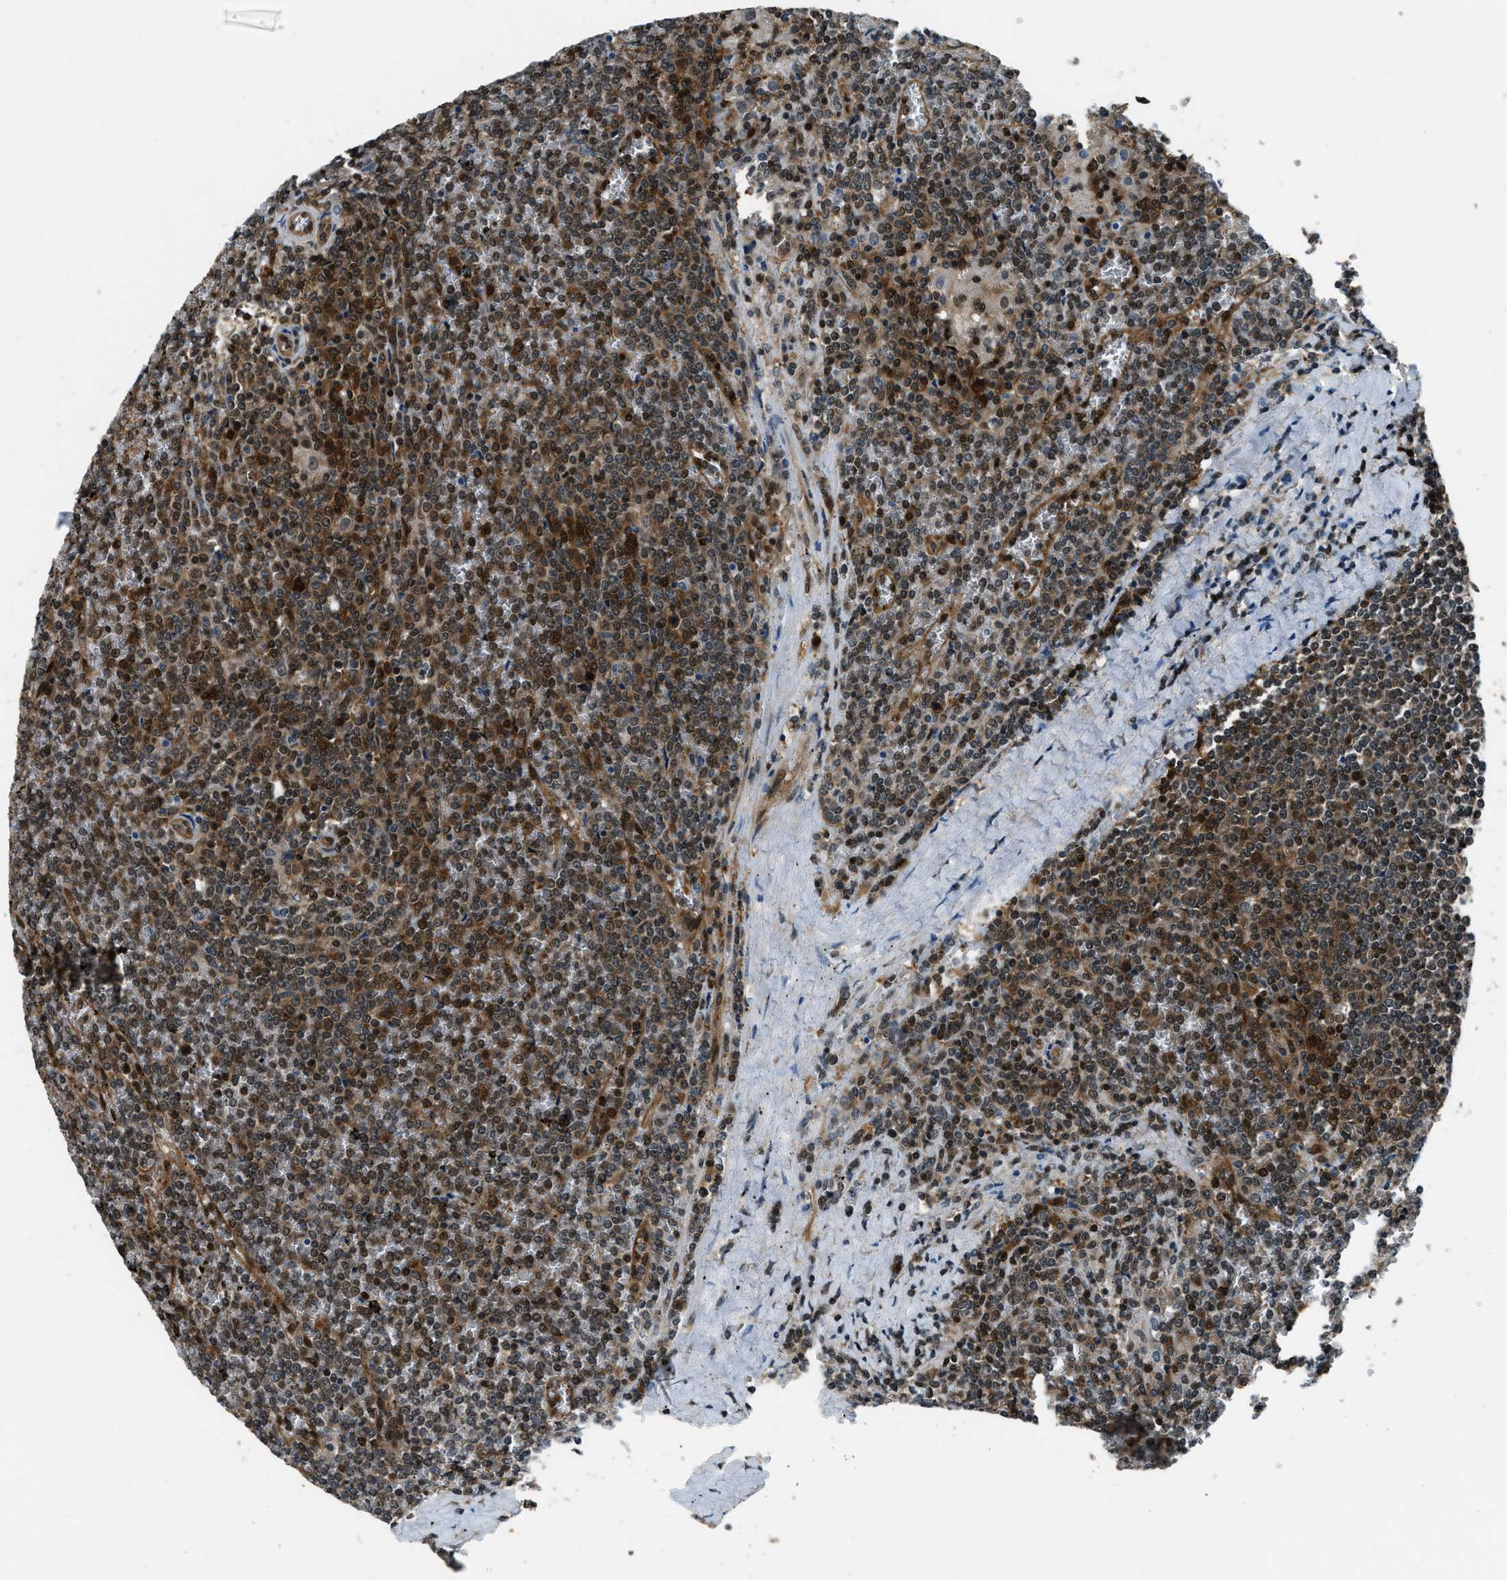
{"staining": {"intensity": "moderate", "quantity": ">75%", "location": "cytoplasmic/membranous,nuclear"}, "tissue": "lymphoma", "cell_type": "Tumor cells", "image_type": "cancer", "snomed": [{"axis": "morphology", "description": "Malignant lymphoma, non-Hodgkin's type, Low grade"}, {"axis": "topography", "description": "Spleen"}], "caption": "An IHC histopathology image of tumor tissue is shown. Protein staining in brown labels moderate cytoplasmic/membranous and nuclear positivity in lymphoma within tumor cells.", "gene": "NUDCD3", "patient": {"sex": "female", "age": 19}}